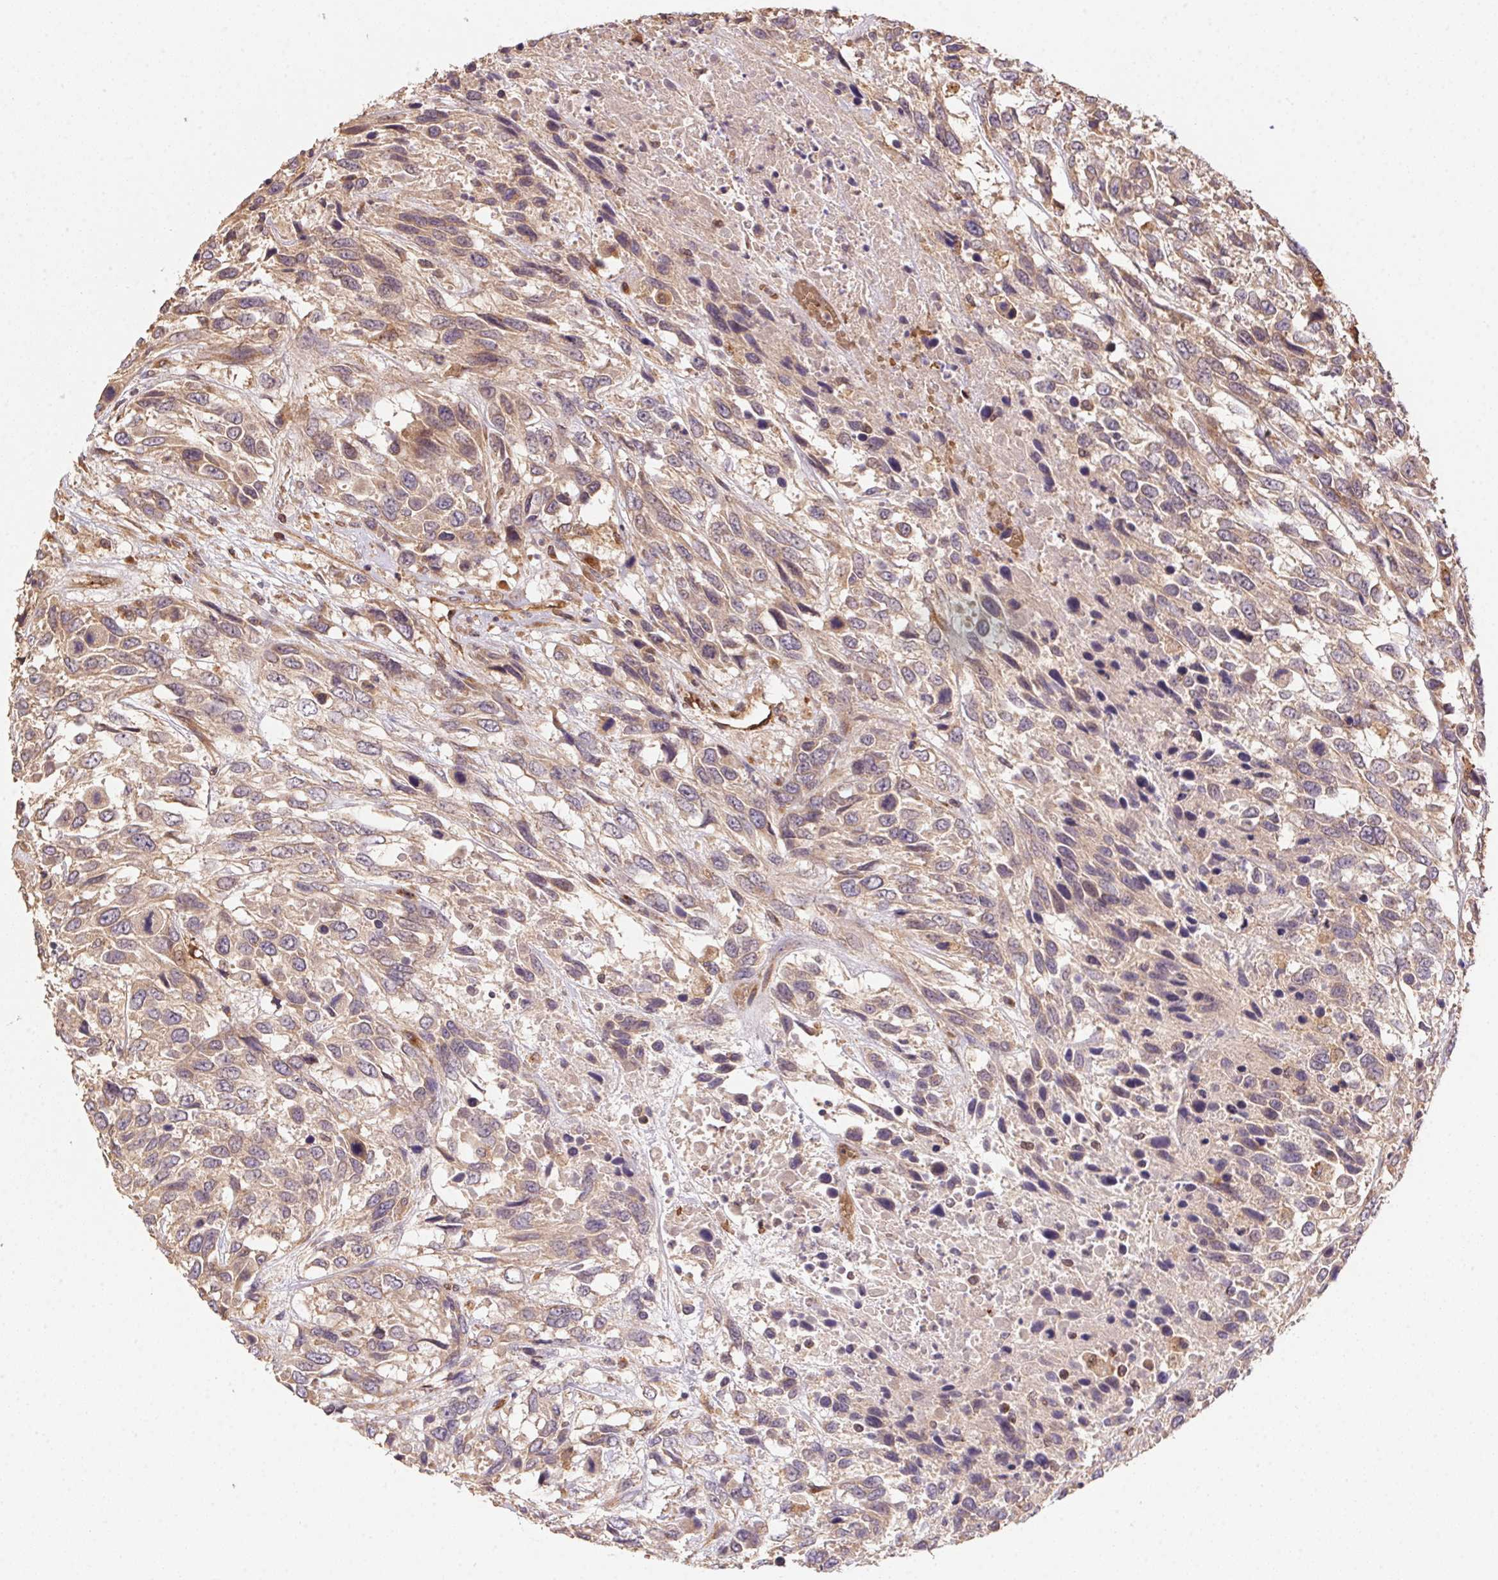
{"staining": {"intensity": "weak", "quantity": "25%-75%", "location": "cytoplasmic/membranous"}, "tissue": "urothelial cancer", "cell_type": "Tumor cells", "image_type": "cancer", "snomed": [{"axis": "morphology", "description": "Urothelial carcinoma, High grade"}, {"axis": "topography", "description": "Urinary bladder"}], "caption": "There is low levels of weak cytoplasmic/membranous staining in tumor cells of urothelial carcinoma (high-grade), as demonstrated by immunohistochemical staining (brown color).", "gene": "USE1", "patient": {"sex": "female", "age": 70}}